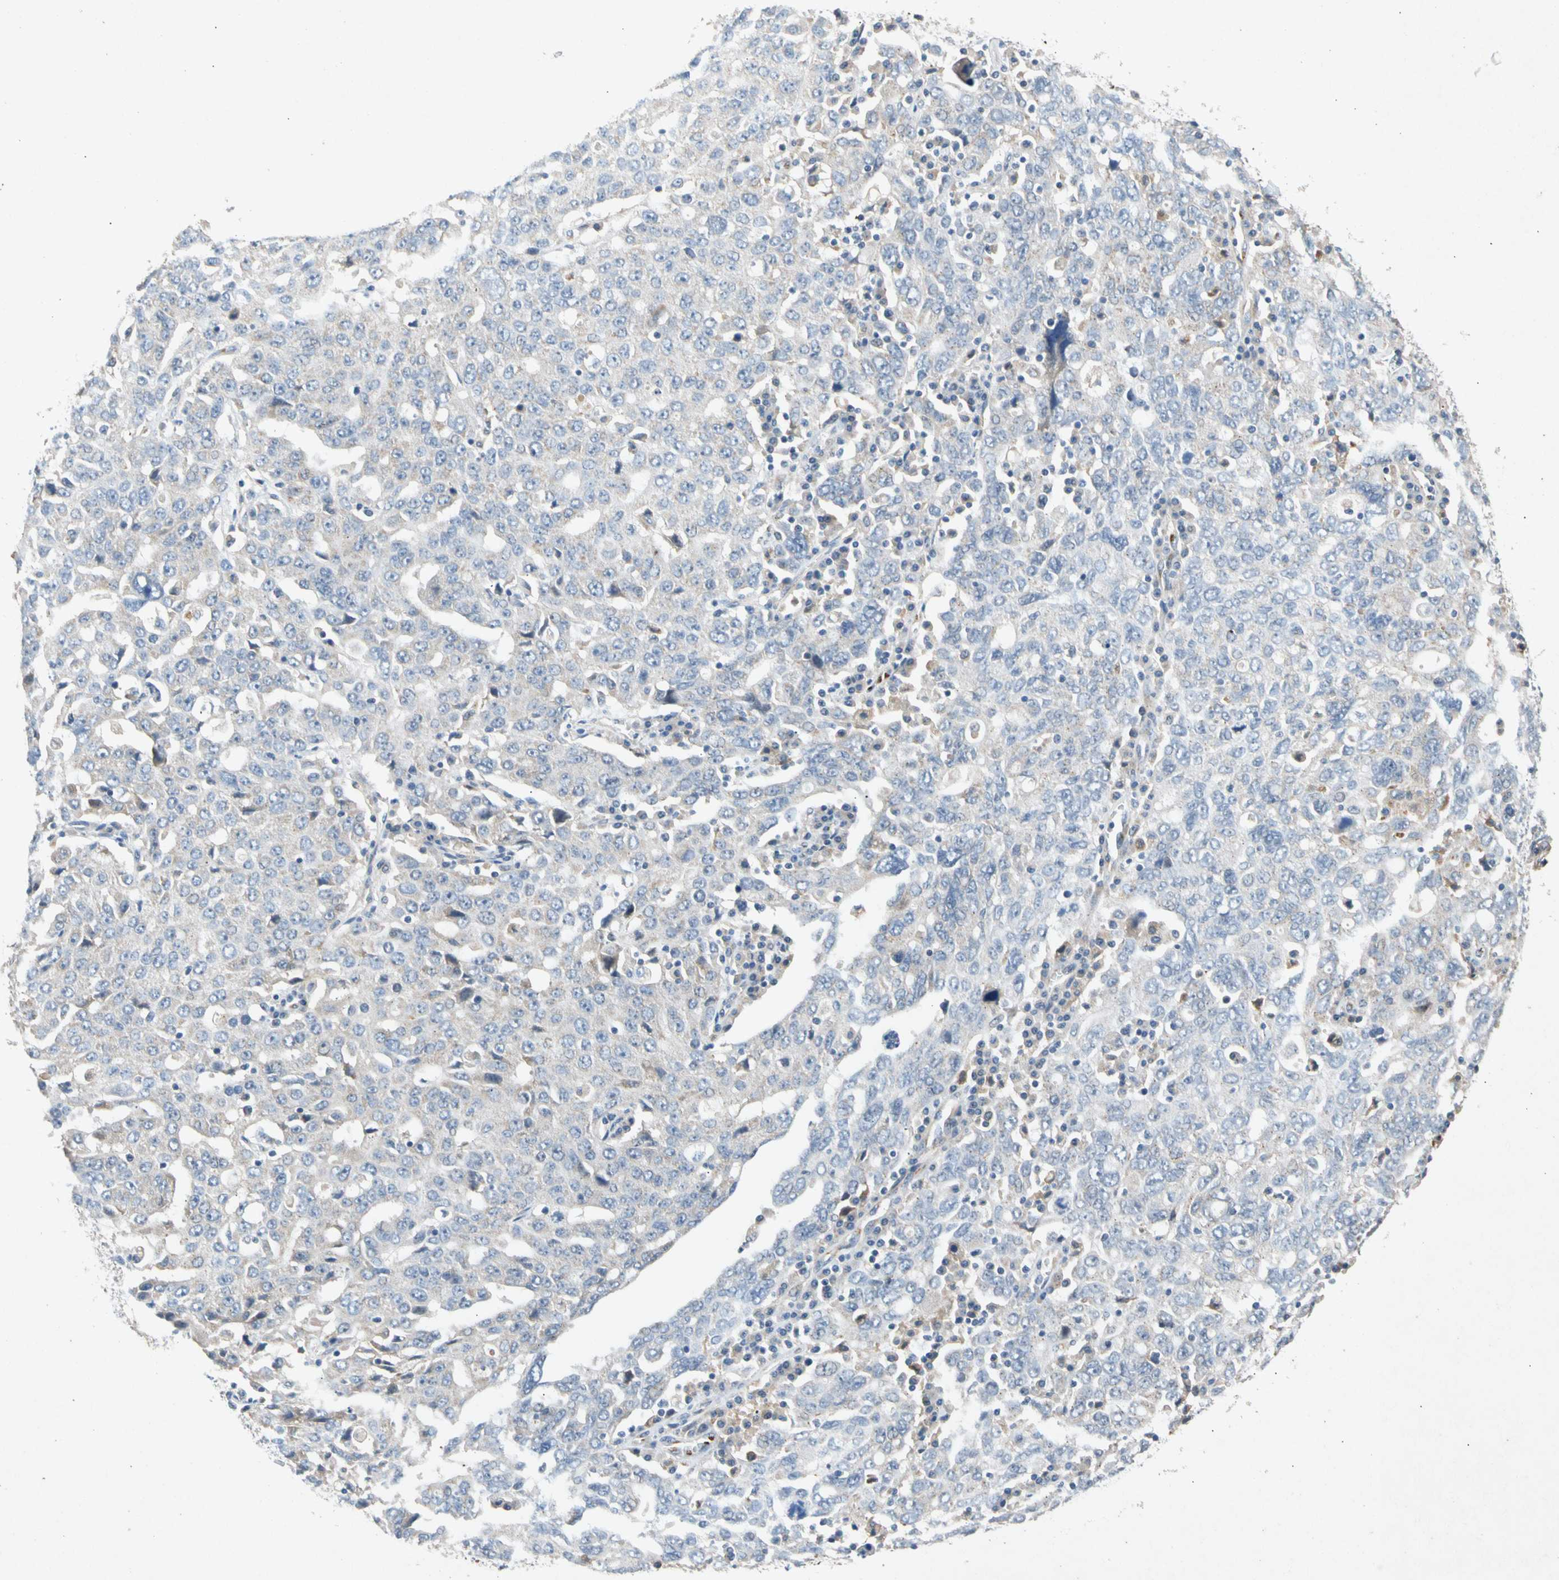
{"staining": {"intensity": "negative", "quantity": "none", "location": "none"}, "tissue": "ovarian cancer", "cell_type": "Tumor cells", "image_type": "cancer", "snomed": [{"axis": "morphology", "description": "Carcinoma, endometroid"}, {"axis": "topography", "description": "Ovary"}], "caption": "This is a micrograph of immunohistochemistry (IHC) staining of ovarian endometroid carcinoma, which shows no expression in tumor cells.", "gene": "GASK1B", "patient": {"sex": "female", "age": 62}}